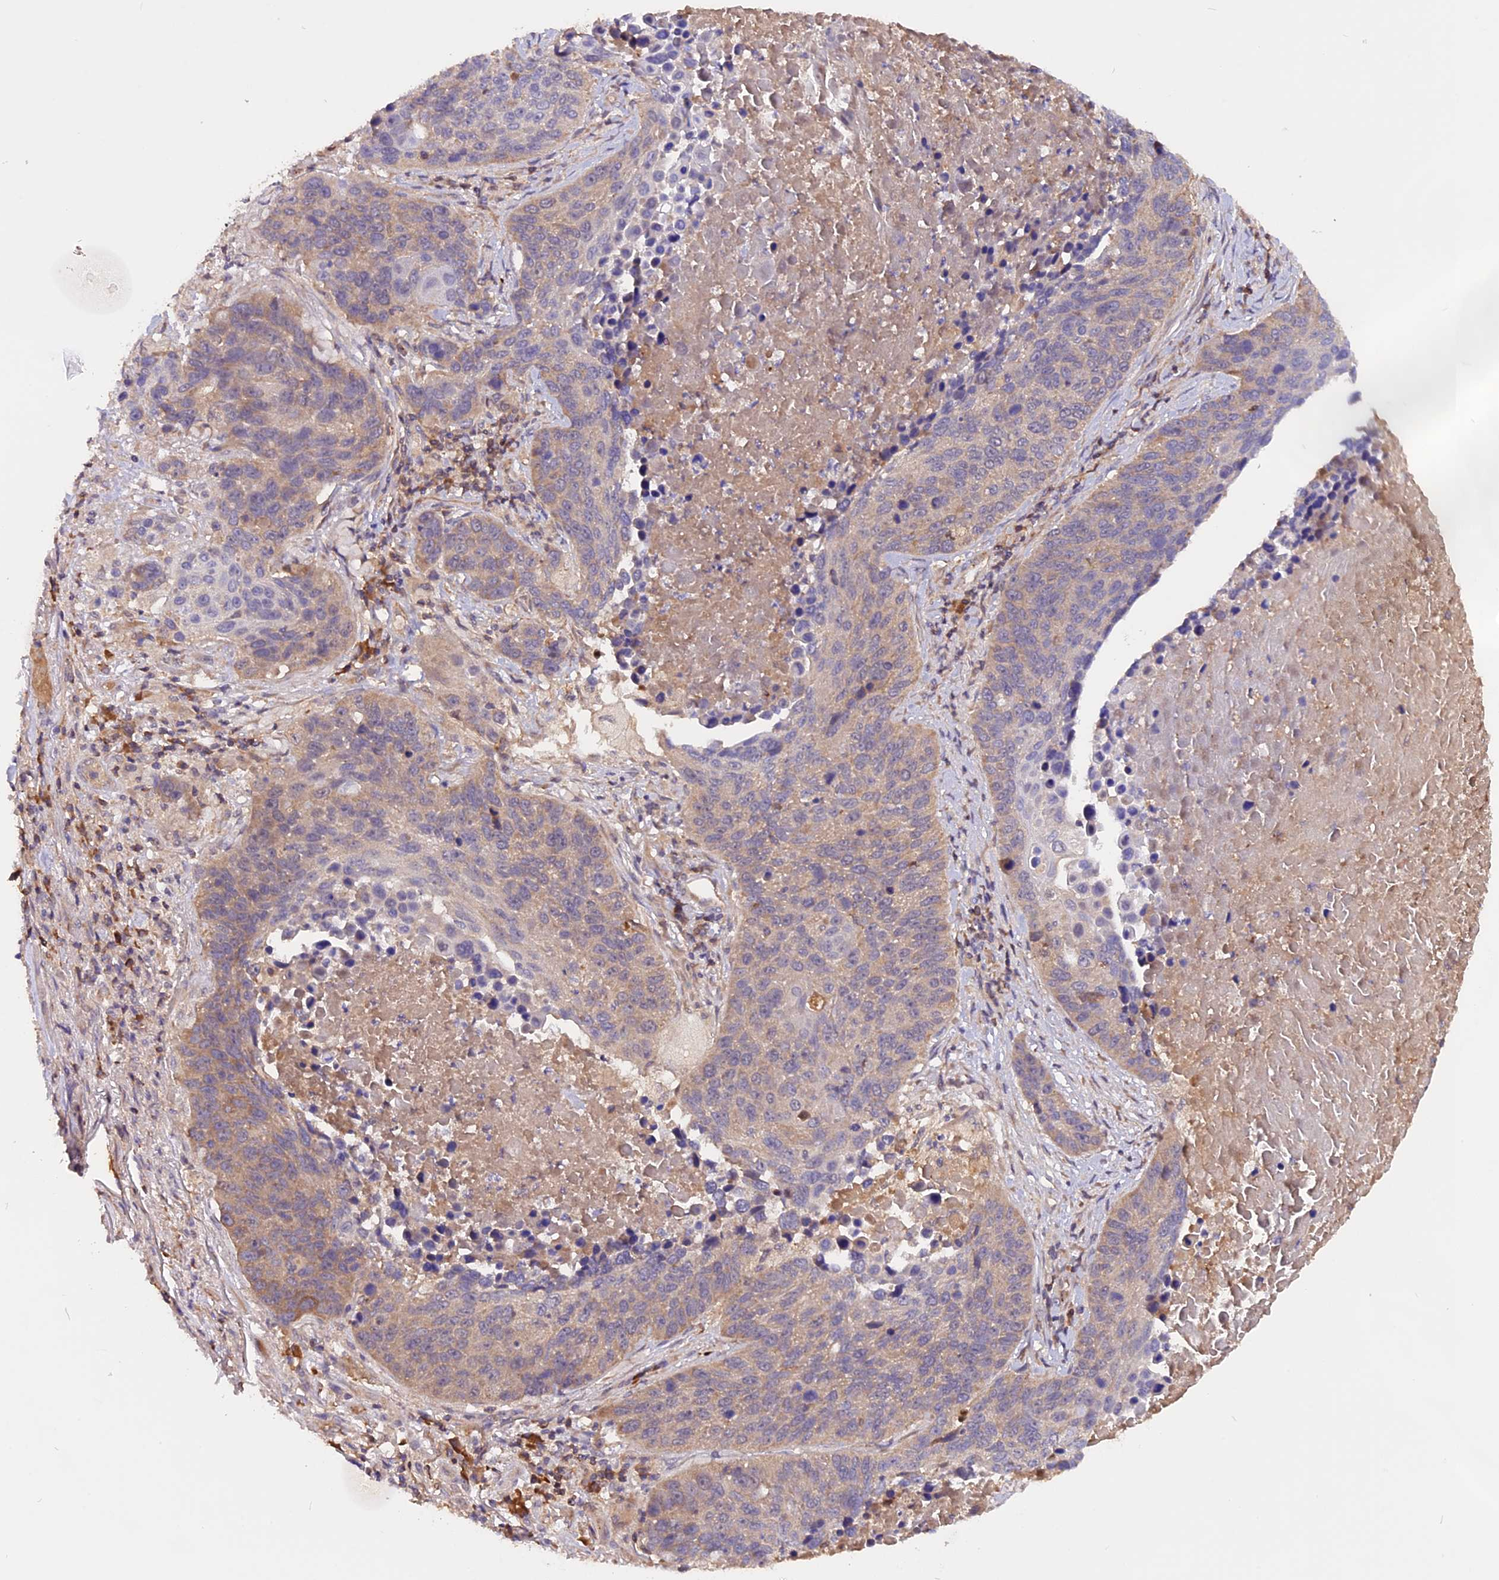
{"staining": {"intensity": "weak", "quantity": "25%-75%", "location": "cytoplasmic/membranous"}, "tissue": "lung cancer", "cell_type": "Tumor cells", "image_type": "cancer", "snomed": [{"axis": "morphology", "description": "Normal tissue, NOS"}, {"axis": "morphology", "description": "Squamous cell carcinoma, NOS"}, {"axis": "topography", "description": "Lymph node"}, {"axis": "topography", "description": "Lung"}], "caption": "There is low levels of weak cytoplasmic/membranous positivity in tumor cells of lung cancer, as demonstrated by immunohistochemical staining (brown color).", "gene": "MARK4", "patient": {"sex": "male", "age": 66}}